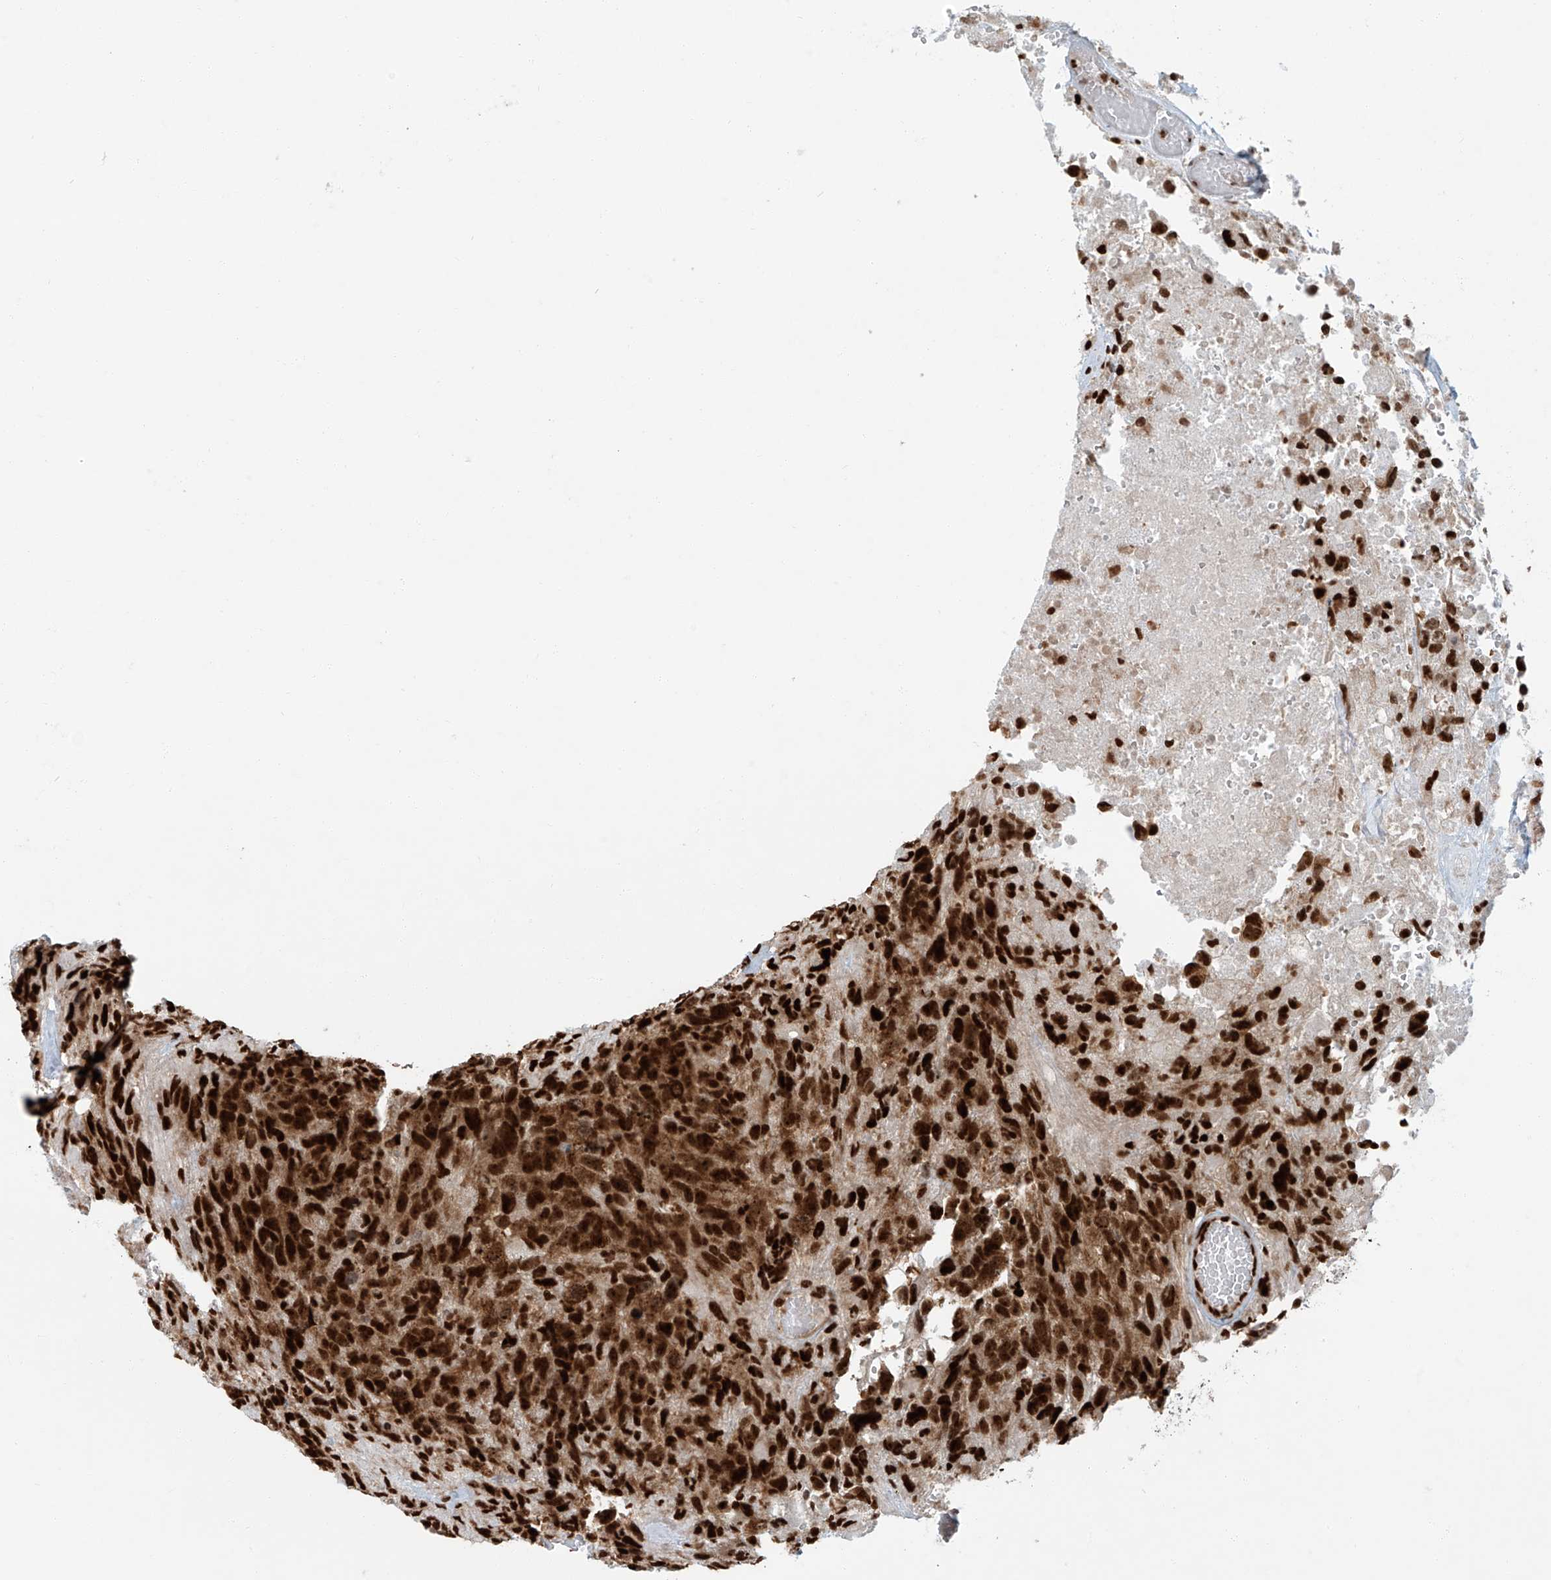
{"staining": {"intensity": "strong", "quantity": ">75%", "location": "nuclear"}, "tissue": "glioma", "cell_type": "Tumor cells", "image_type": "cancer", "snomed": [{"axis": "morphology", "description": "Glioma, malignant, High grade"}, {"axis": "topography", "description": "Brain"}], "caption": "Immunohistochemistry (IHC) of human glioma demonstrates high levels of strong nuclear positivity in about >75% of tumor cells. The protein is shown in brown color, while the nuclei are stained blue.", "gene": "FAM193B", "patient": {"sex": "male", "age": 69}}